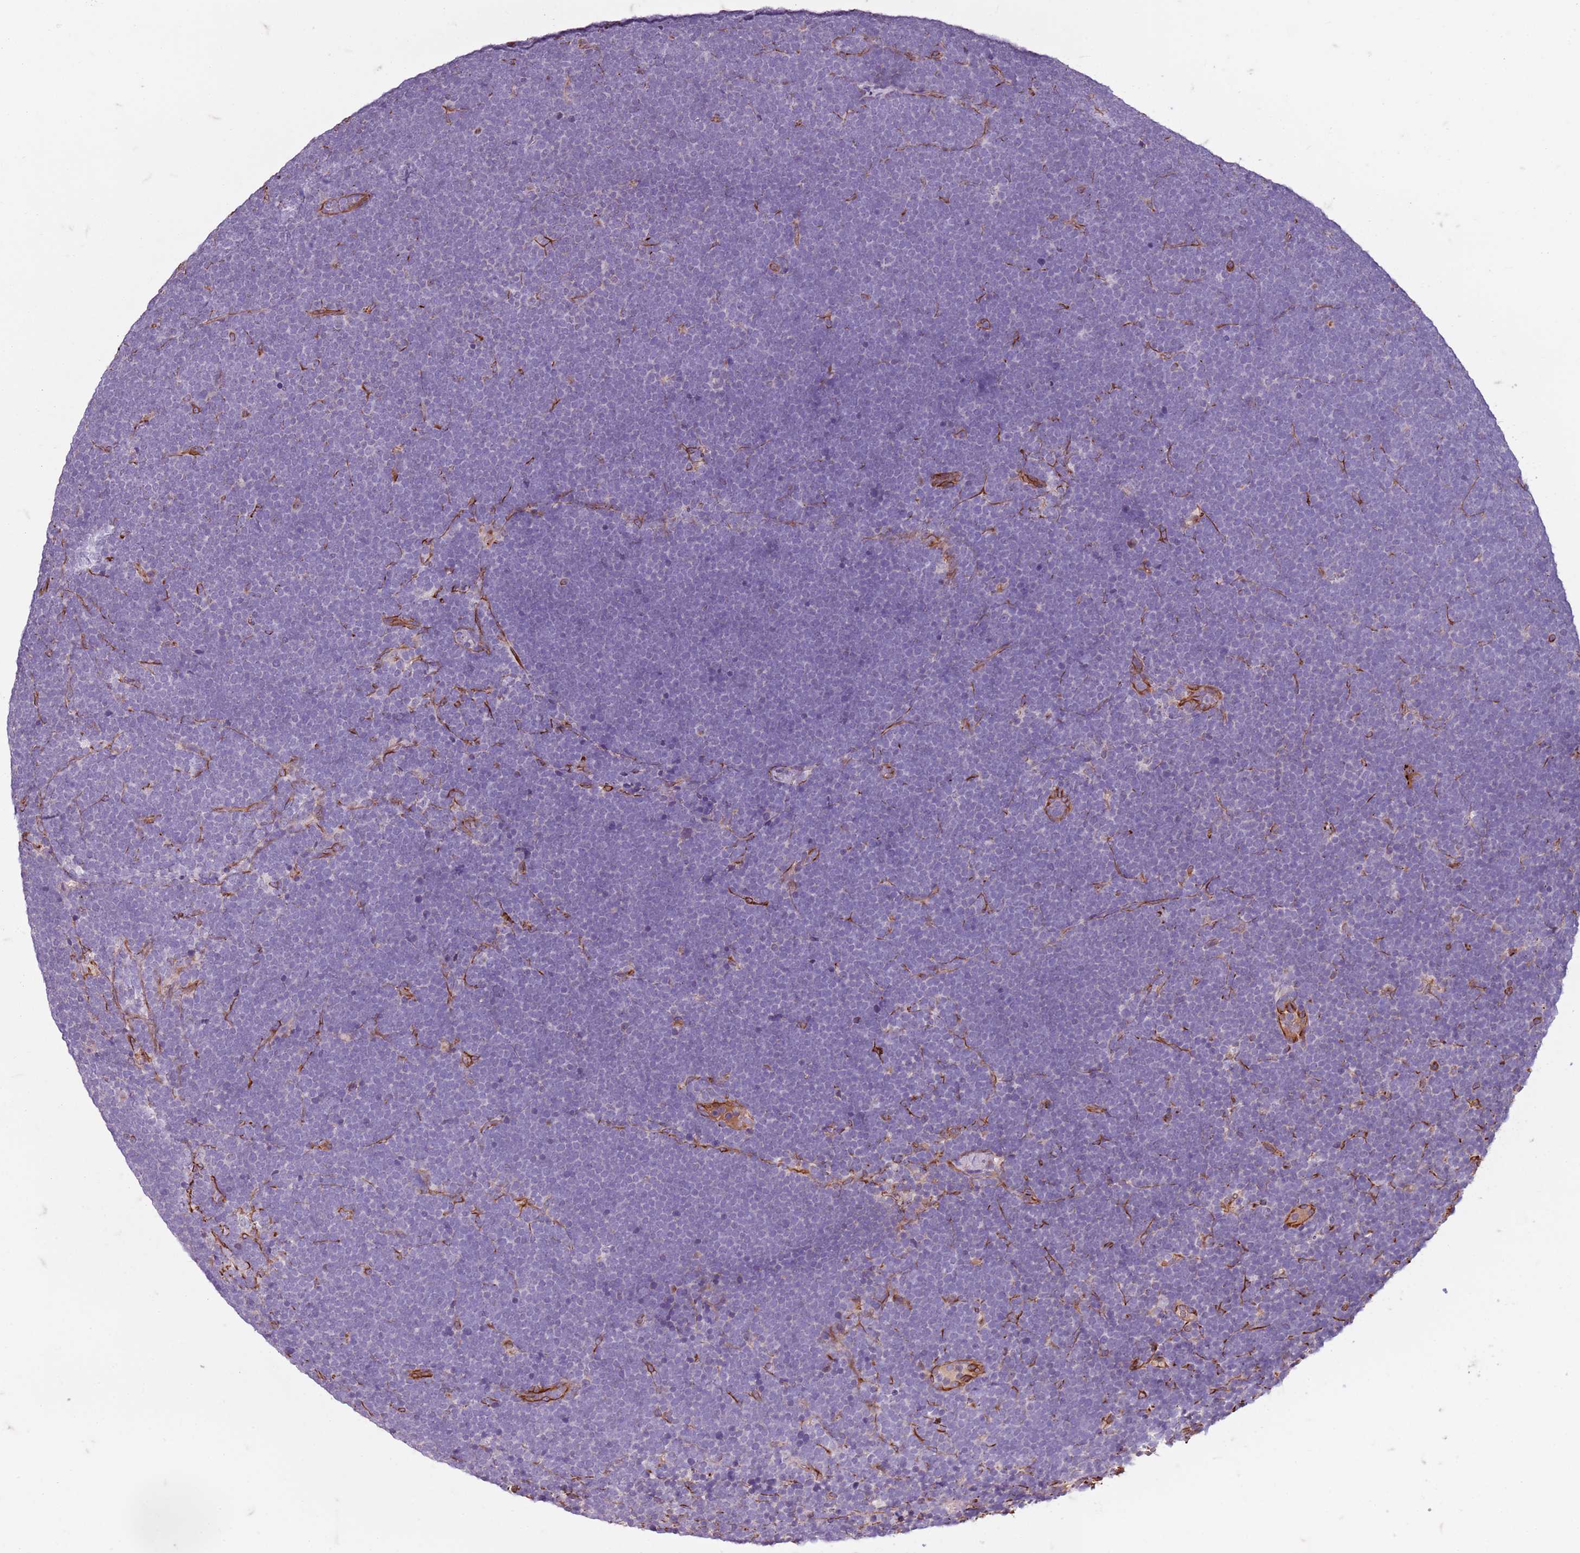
{"staining": {"intensity": "negative", "quantity": "none", "location": "none"}, "tissue": "lymphoma", "cell_type": "Tumor cells", "image_type": "cancer", "snomed": [{"axis": "morphology", "description": "Malignant lymphoma, non-Hodgkin's type, High grade"}, {"axis": "topography", "description": "Lymph node"}], "caption": "The IHC photomicrograph has no significant expression in tumor cells of high-grade malignant lymphoma, non-Hodgkin's type tissue.", "gene": "TAS2R38", "patient": {"sex": "male", "age": 13}}